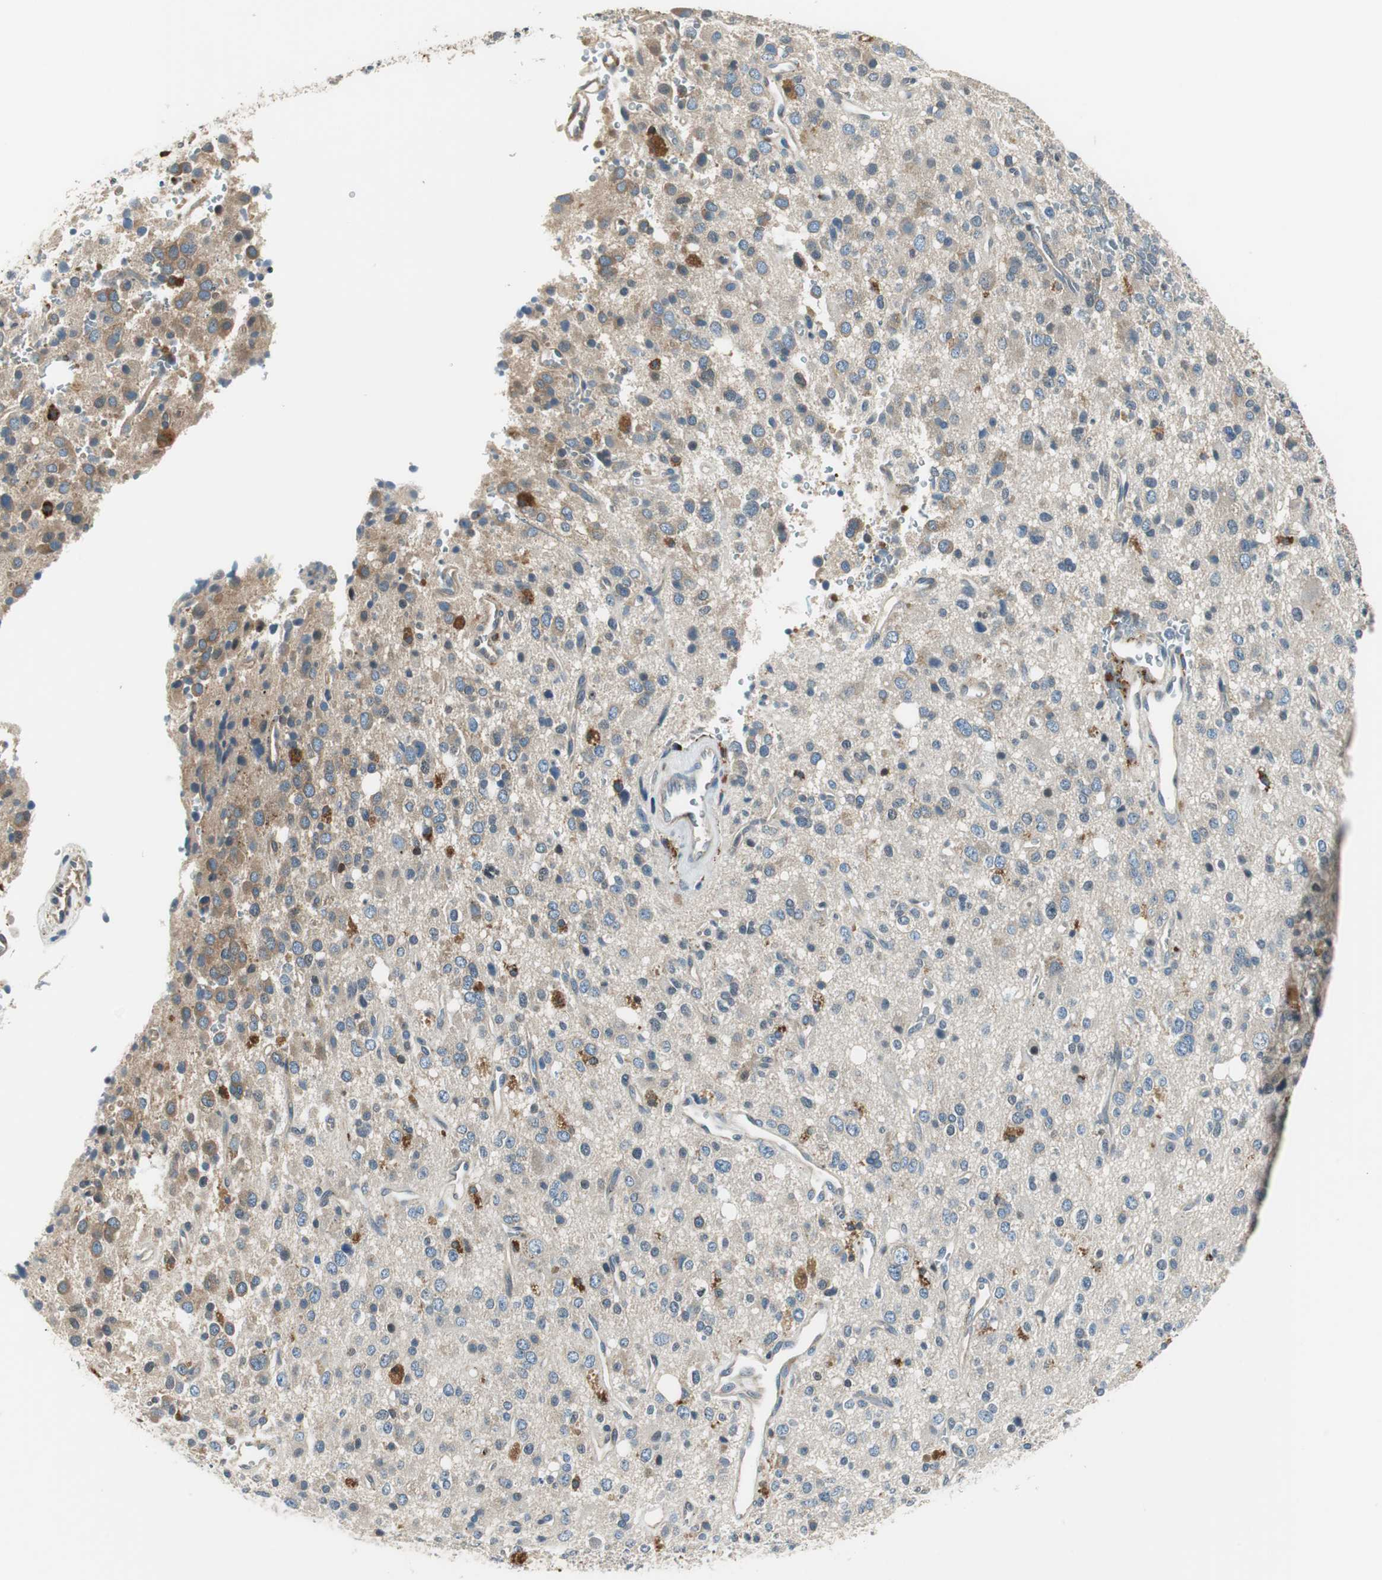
{"staining": {"intensity": "weak", "quantity": "25%-75%", "location": "cytoplasmic/membranous"}, "tissue": "glioma", "cell_type": "Tumor cells", "image_type": "cancer", "snomed": [{"axis": "morphology", "description": "Glioma, malignant, High grade"}, {"axis": "topography", "description": "Brain"}], "caption": "The histopathology image reveals staining of malignant glioma (high-grade), revealing weak cytoplasmic/membranous protein positivity (brown color) within tumor cells.", "gene": "NCK1", "patient": {"sex": "male", "age": 47}}